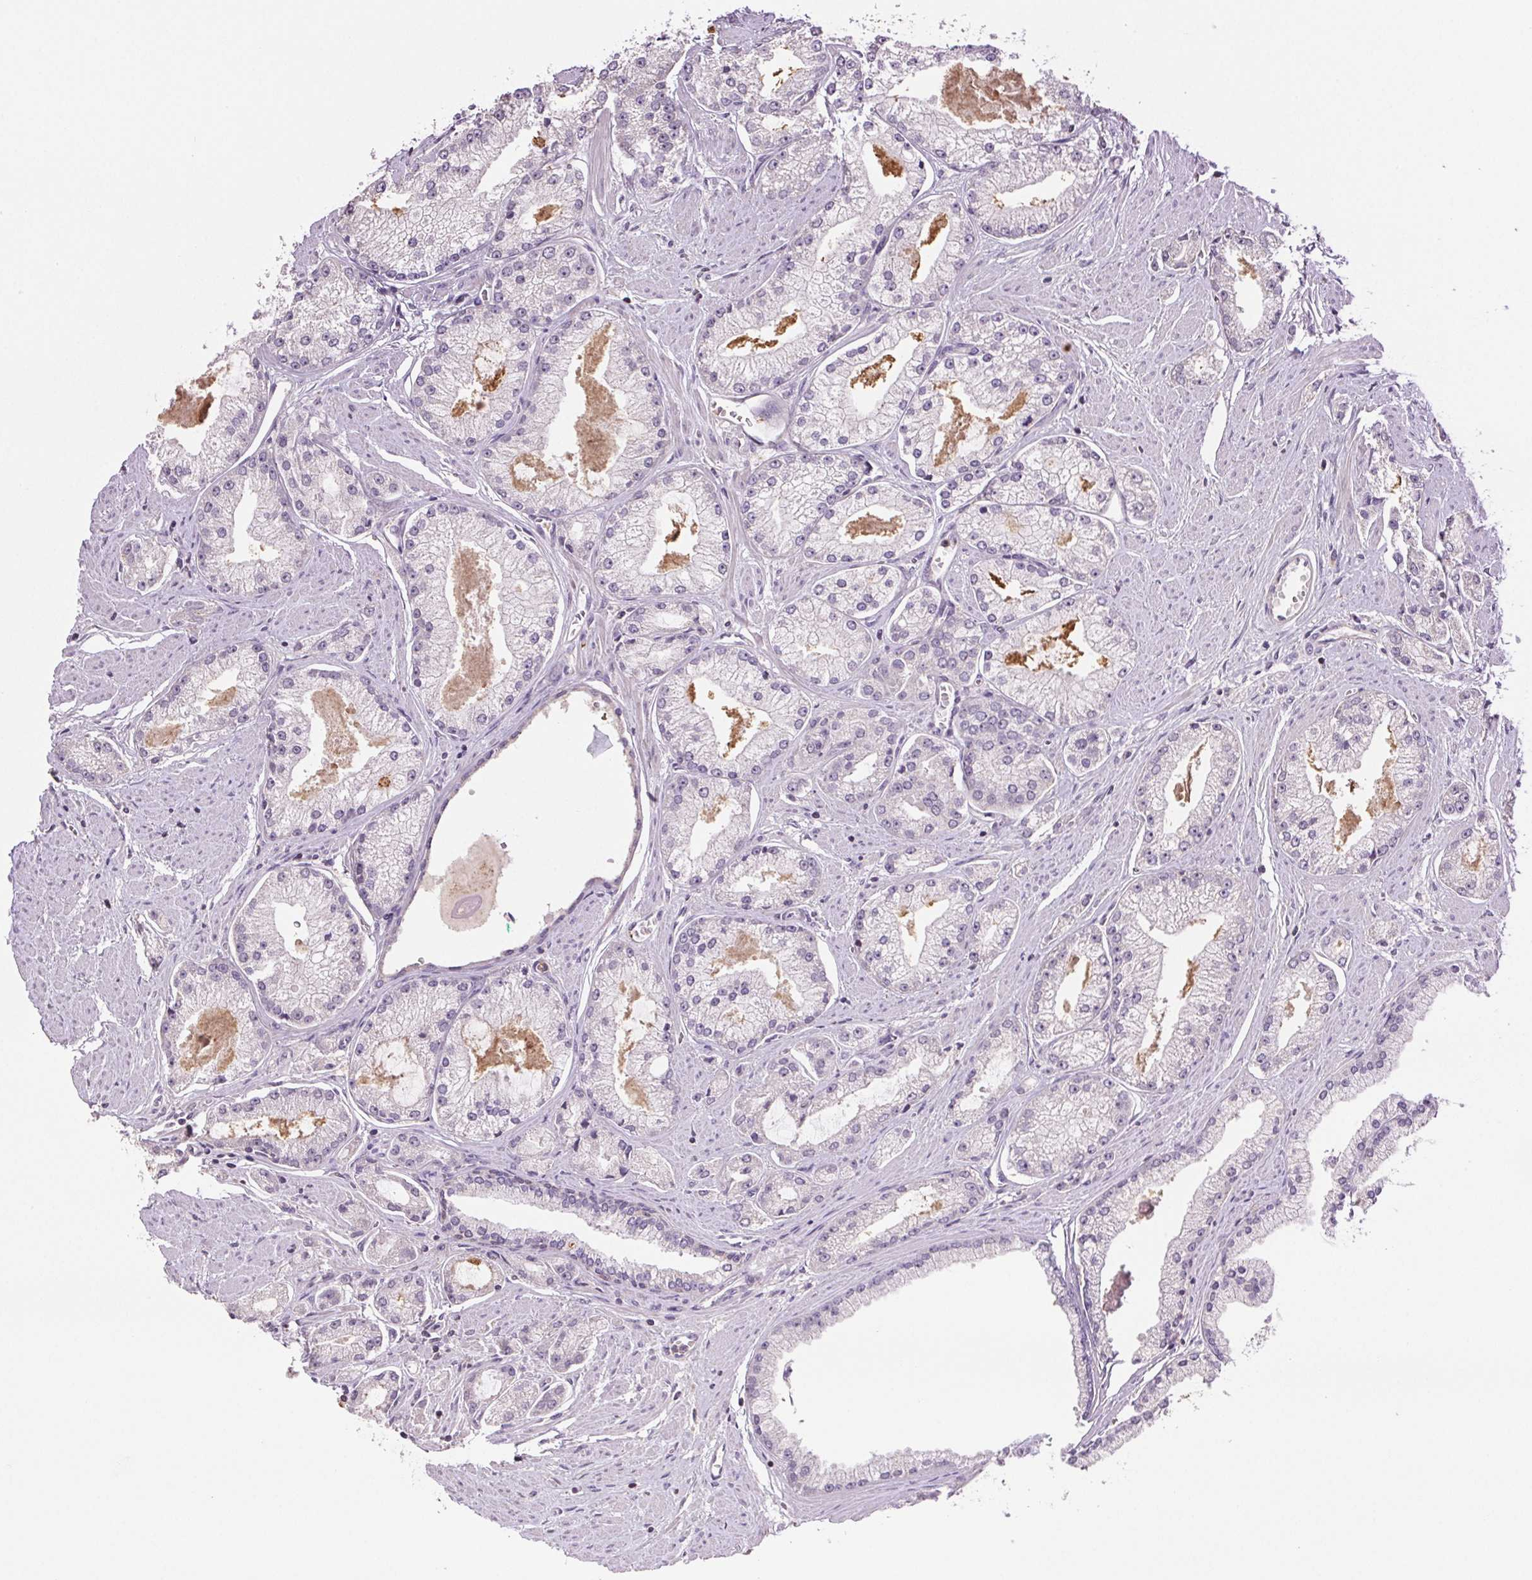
{"staining": {"intensity": "negative", "quantity": "none", "location": "none"}, "tissue": "prostate cancer", "cell_type": "Tumor cells", "image_type": "cancer", "snomed": [{"axis": "morphology", "description": "Adenocarcinoma, High grade"}, {"axis": "topography", "description": "Prostate"}], "caption": "High magnification brightfield microscopy of prostate cancer stained with DAB (brown) and counterstained with hematoxylin (blue): tumor cells show no significant expression. The staining was performed using DAB to visualize the protein expression in brown, while the nuclei were stained in blue with hematoxylin (Magnification: 20x).", "gene": "TMEM253", "patient": {"sex": "male", "age": 68}}